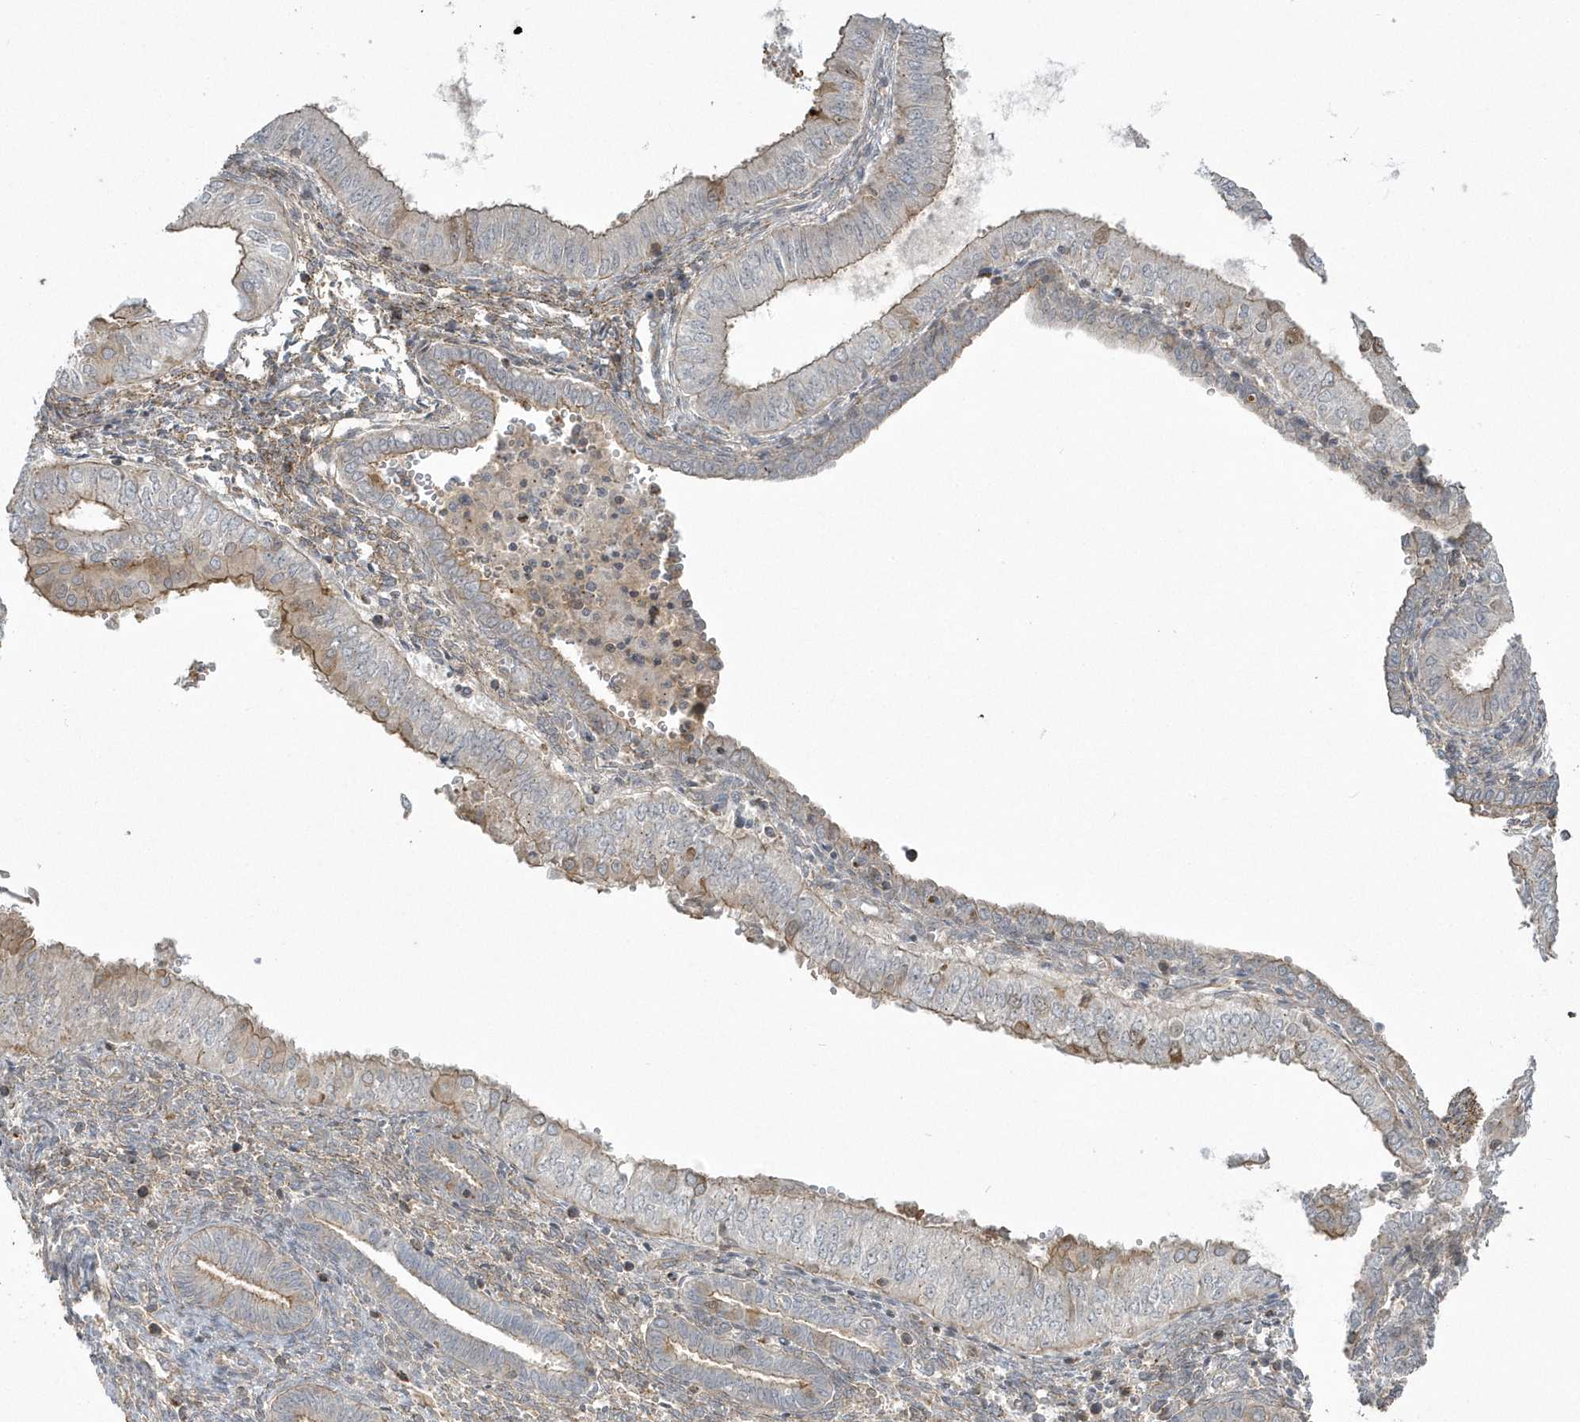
{"staining": {"intensity": "weak", "quantity": "<25%", "location": "cytoplasmic/membranous"}, "tissue": "endometrial cancer", "cell_type": "Tumor cells", "image_type": "cancer", "snomed": [{"axis": "morphology", "description": "Normal tissue, NOS"}, {"axis": "morphology", "description": "Adenocarcinoma, NOS"}, {"axis": "topography", "description": "Endometrium"}], "caption": "Tumor cells show no significant positivity in endometrial cancer (adenocarcinoma).", "gene": "ARMC8", "patient": {"sex": "female", "age": 53}}